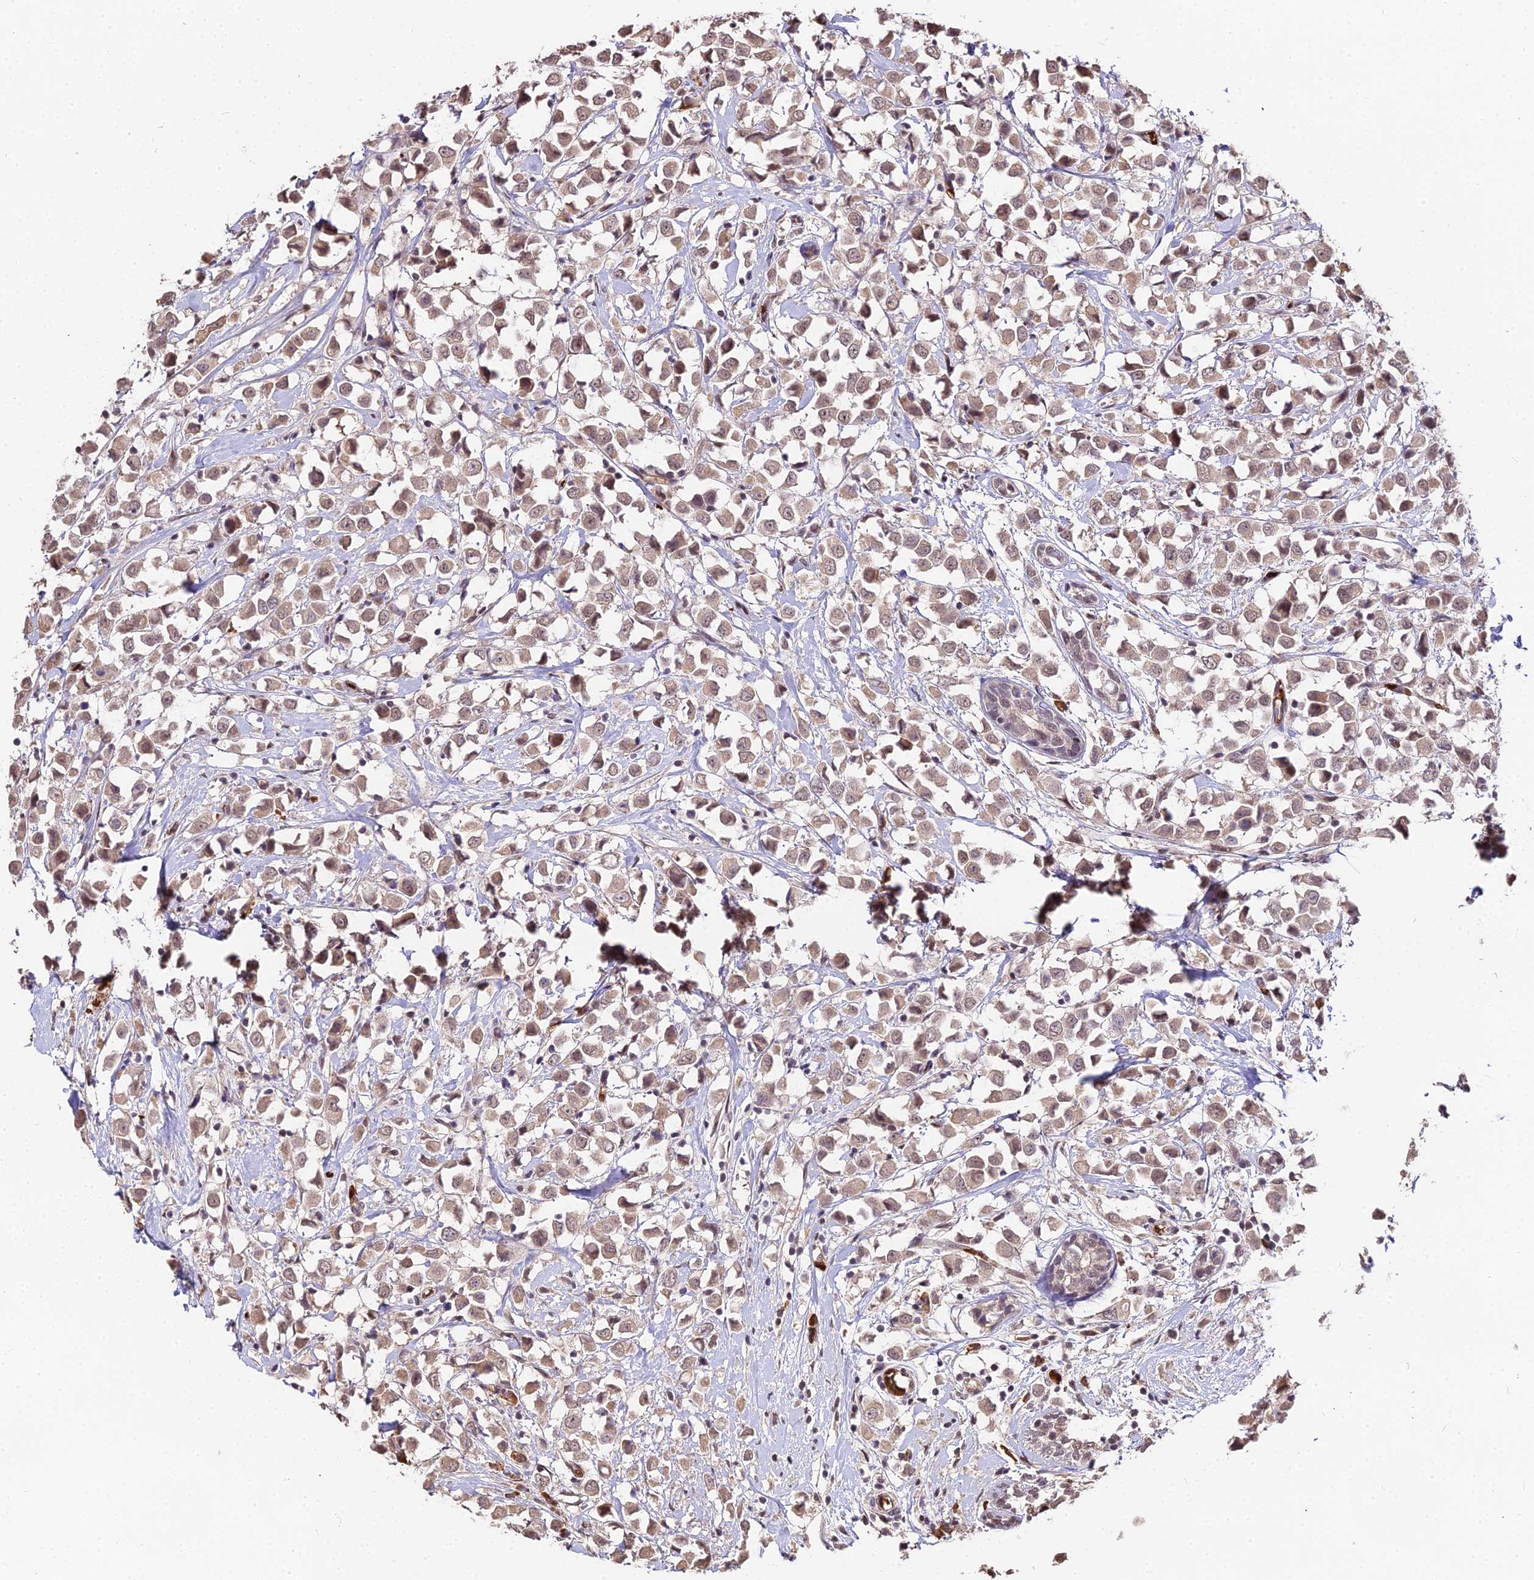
{"staining": {"intensity": "moderate", "quantity": ">75%", "location": "cytoplasmic/membranous,nuclear"}, "tissue": "breast cancer", "cell_type": "Tumor cells", "image_type": "cancer", "snomed": [{"axis": "morphology", "description": "Duct carcinoma"}, {"axis": "topography", "description": "Breast"}], "caption": "High-magnification brightfield microscopy of breast cancer (invasive ductal carcinoma) stained with DAB (3,3'-diaminobenzidine) (brown) and counterstained with hematoxylin (blue). tumor cells exhibit moderate cytoplasmic/membranous and nuclear expression is seen in approximately>75% of cells.", "gene": "ZDBF2", "patient": {"sex": "female", "age": 61}}